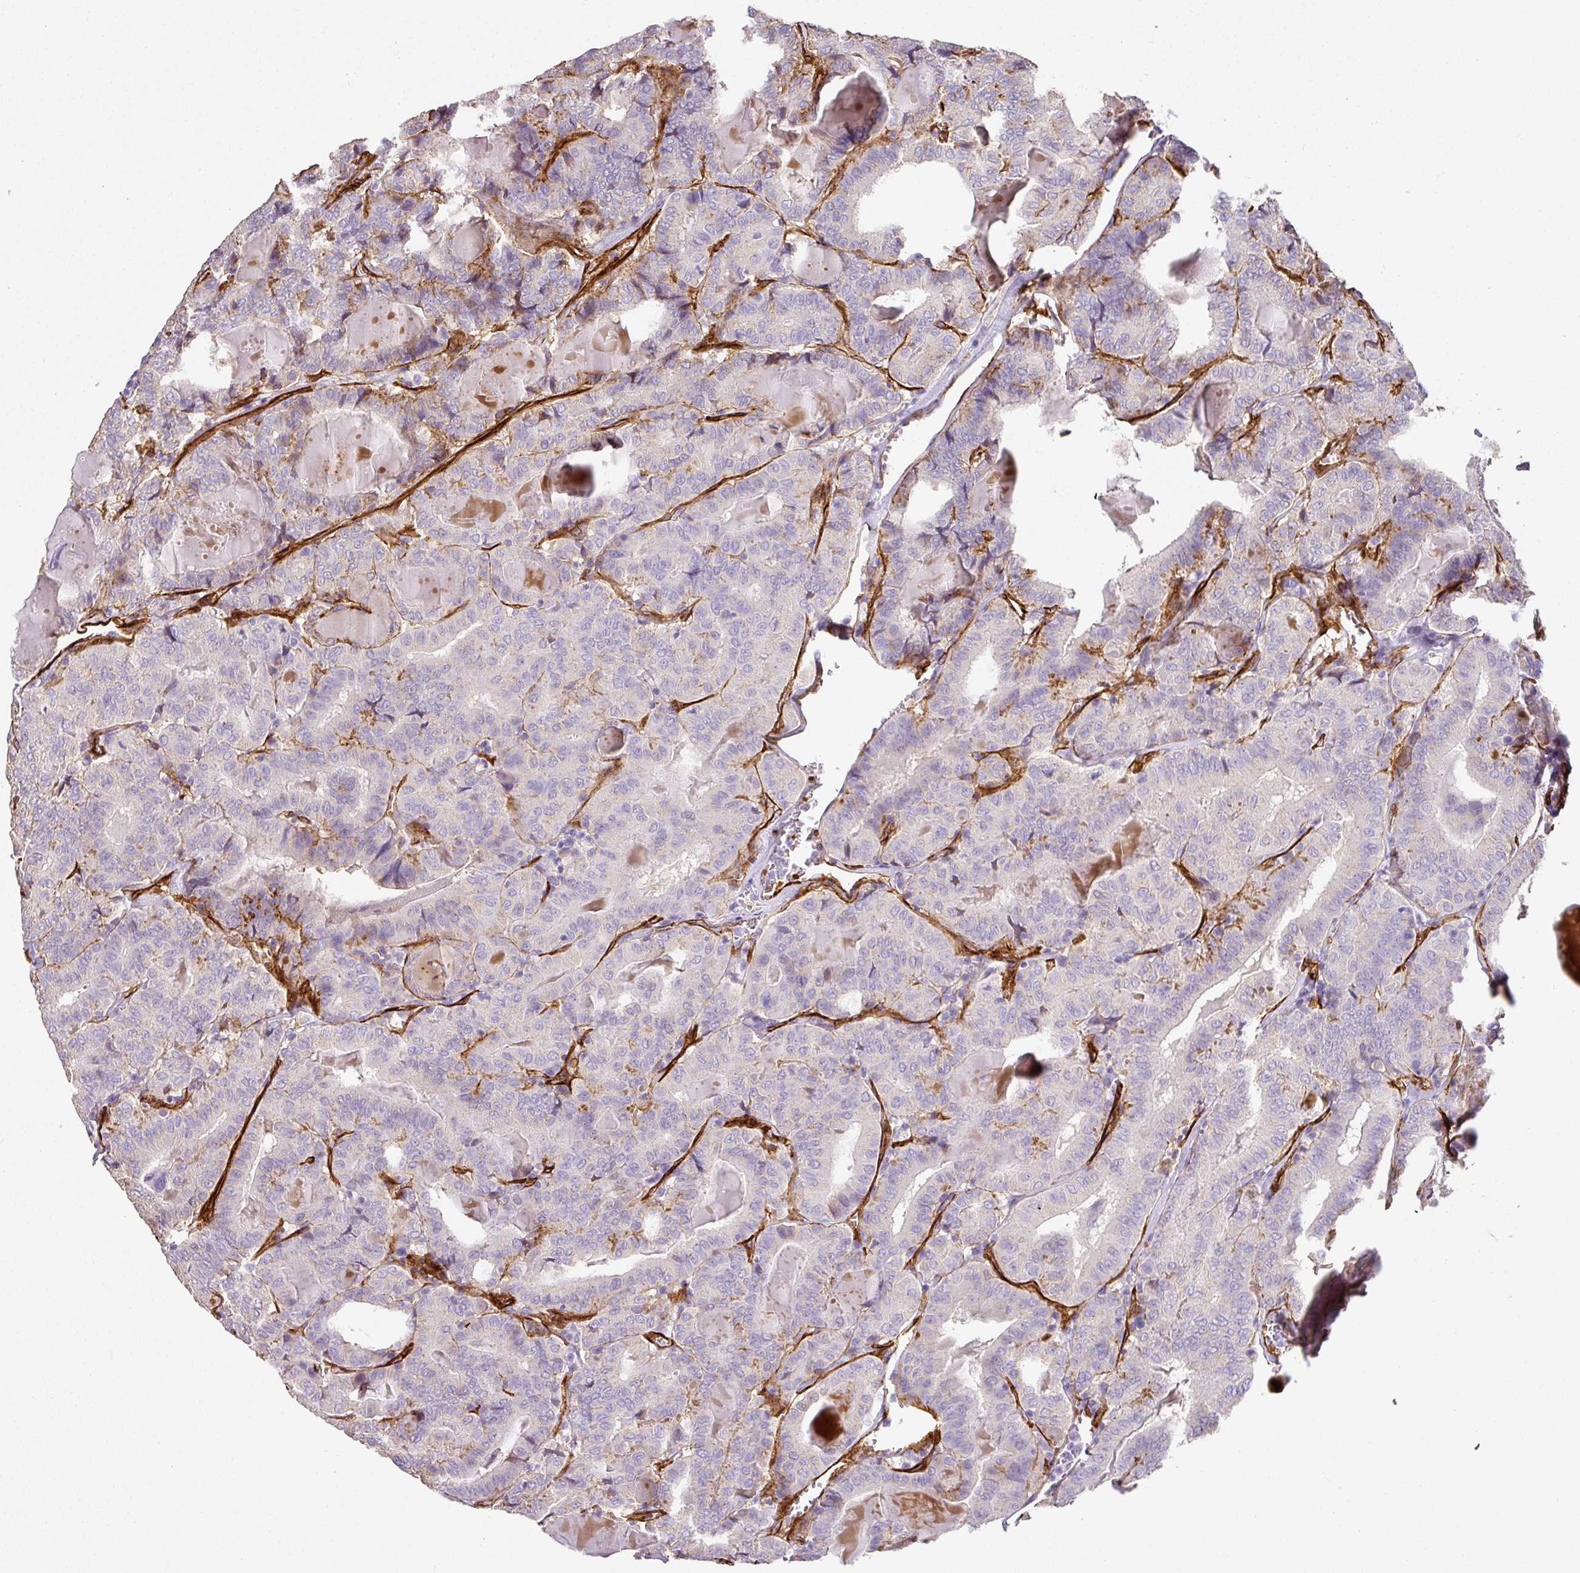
{"staining": {"intensity": "weak", "quantity": "<25%", "location": "cytoplasmic/membranous"}, "tissue": "thyroid cancer", "cell_type": "Tumor cells", "image_type": "cancer", "snomed": [{"axis": "morphology", "description": "Papillary adenocarcinoma, NOS"}, {"axis": "topography", "description": "Thyroid gland"}], "caption": "This micrograph is of thyroid cancer (papillary adenocarcinoma) stained with IHC to label a protein in brown with the nuclei are counter-stained blue. There is no staining in tumor cells.", "gene": "SLC25A17", "patient": {"sex": "female", "age": 72}}